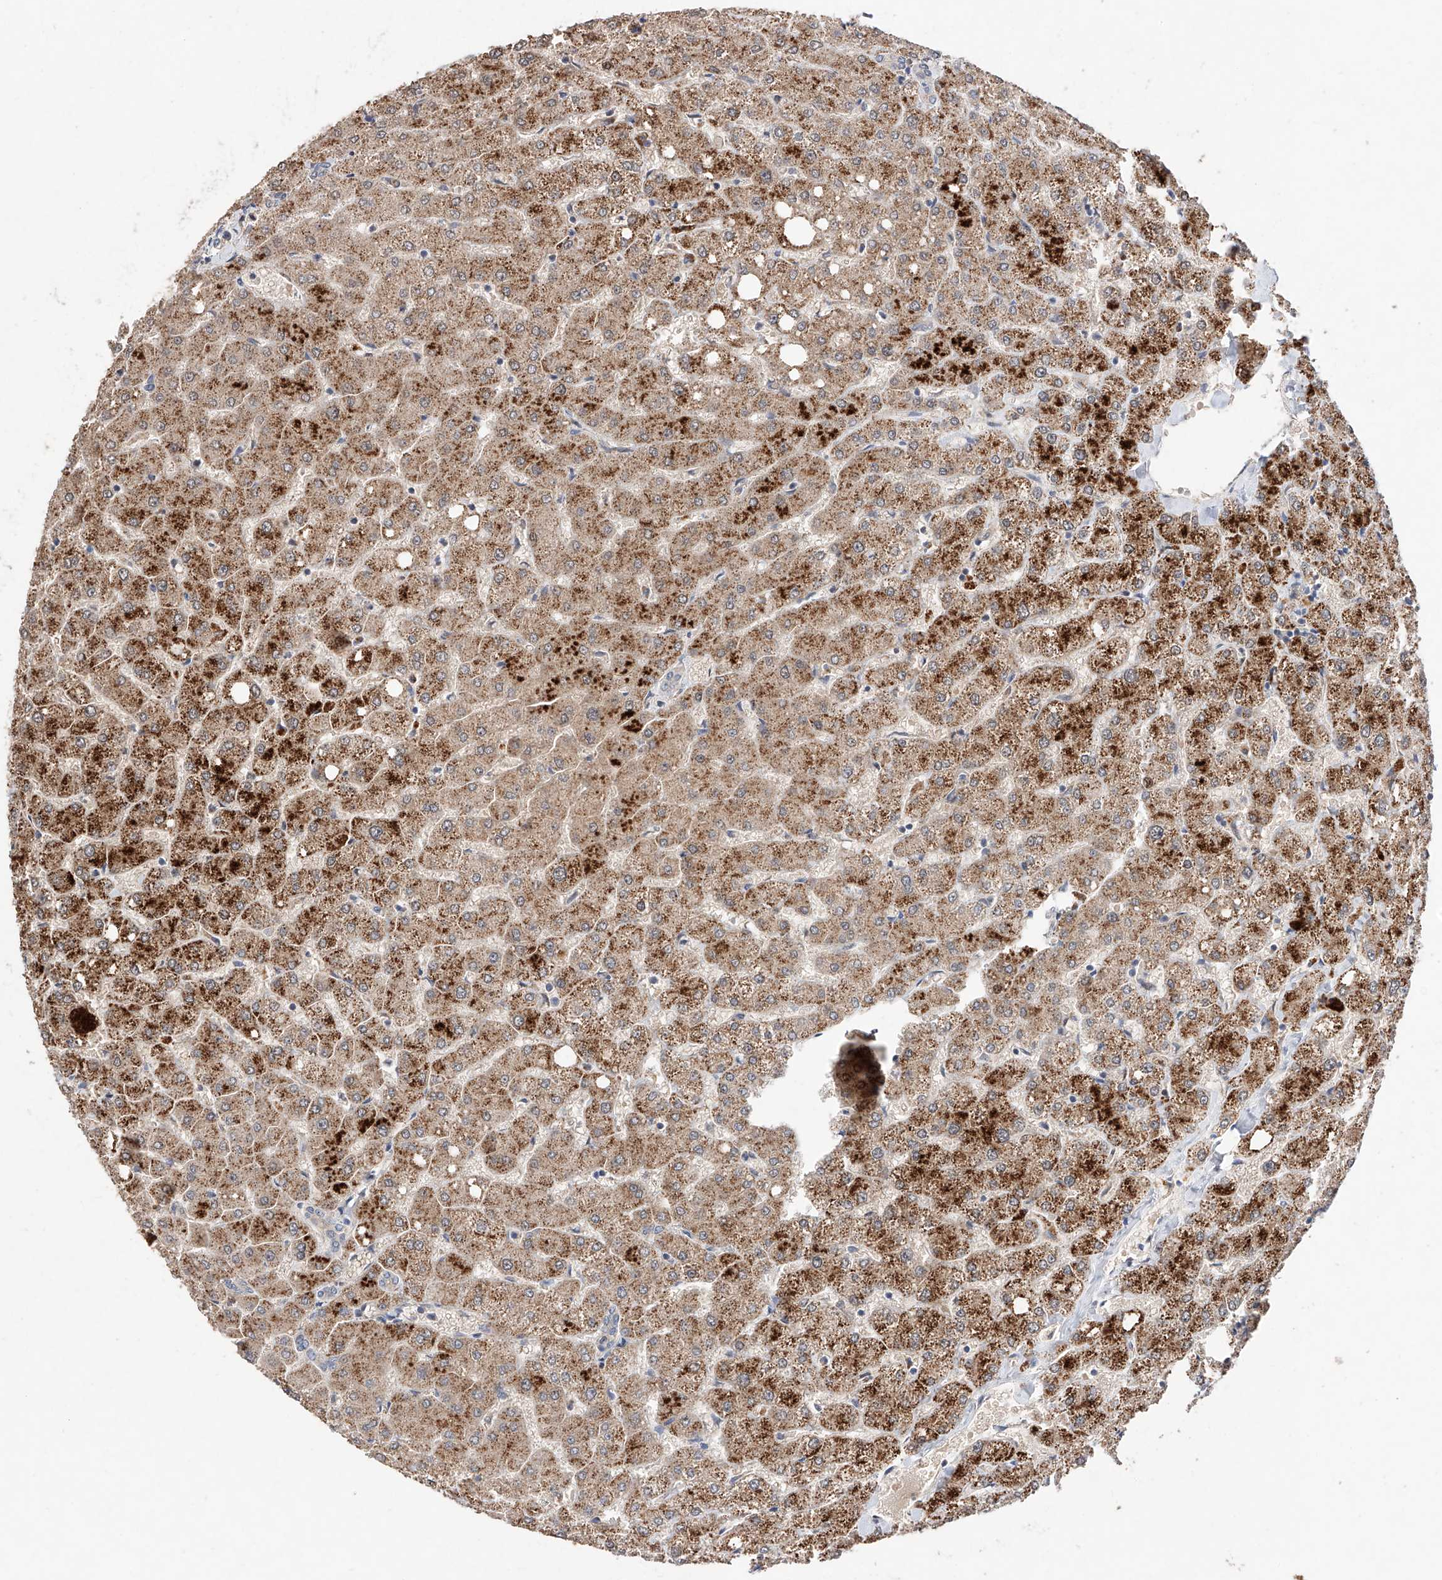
{"staining": {"intensity": "negative", "quantity": "none", "location": "none"}, "tissue": "liver", "cell_type": "Cholangiocytes", "image_type": "normal", "snomed": [{"axis": "morphology", "description": "Normal tissue, NOS"}, {"axis": "topography", "description": "Liver"}], "caption": "Immunohistochemistry histopathology image of benign human liver stained for a protein (brown), which displays no expression in cholangiocytes.", "gene": "FUCA2", "patient": {"sex": "female", "age": 54}}